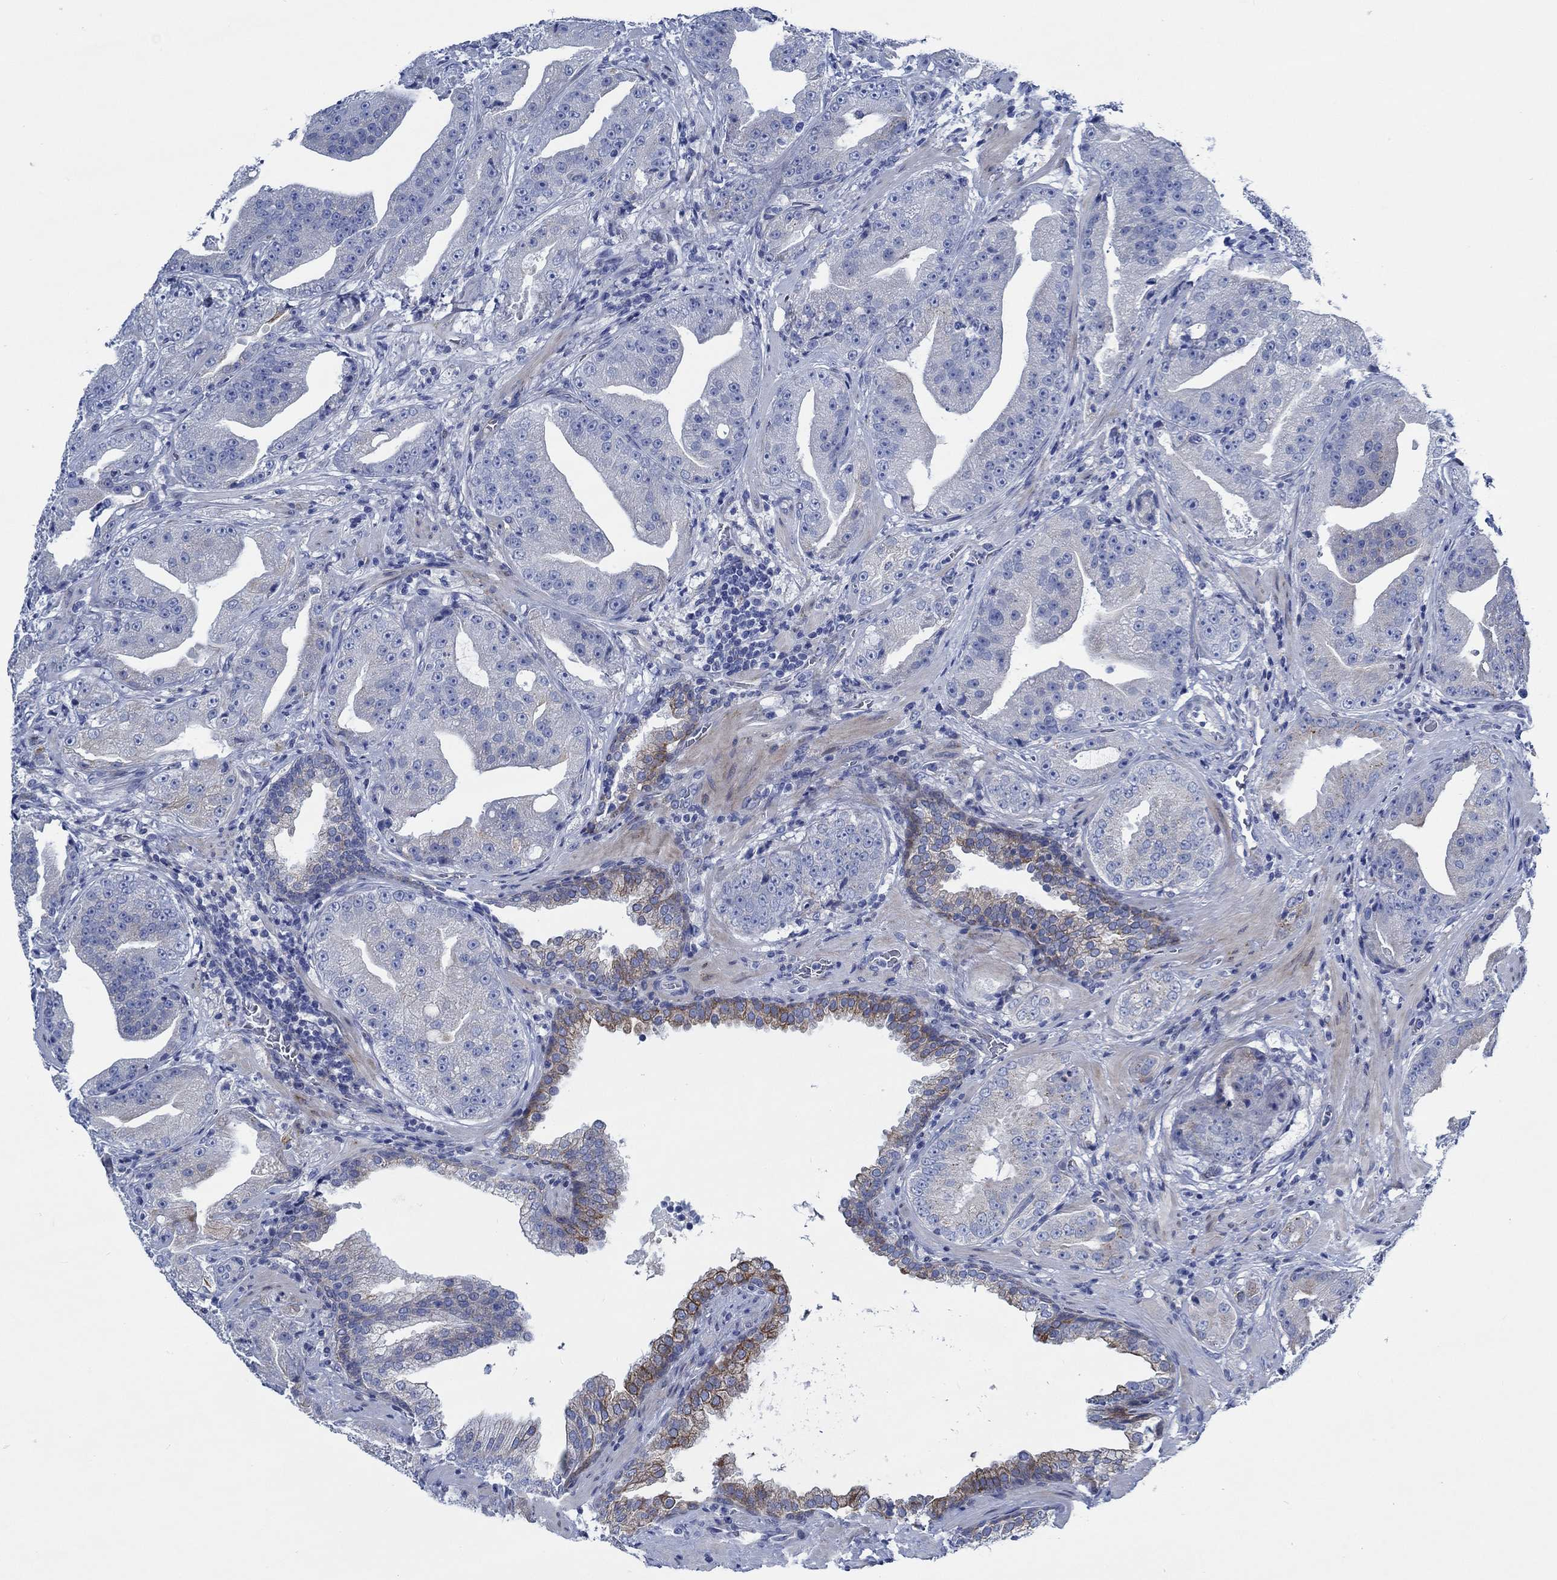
{"staining": {"intensity": "strong", "quantity": "<25%", "location": "cytoplasmic/membranous"}, "tissue": "prostate cancer", "cell_type": "Tumor cells", "image_type": "cancer", "snomed": [{"axis": "morphology", "description": "Adenocarcinoma, Low grade"}, {"axis": "topography", "description": "Prostate"}], "caption": "Human prostate cancer stained with a brown dye demonstrates strong cytoplasmic/membranous positive expression in approximately <25% of tumor cells.", "gene": "SVEP1", "patient": {"sex": "male", "age": 62}}